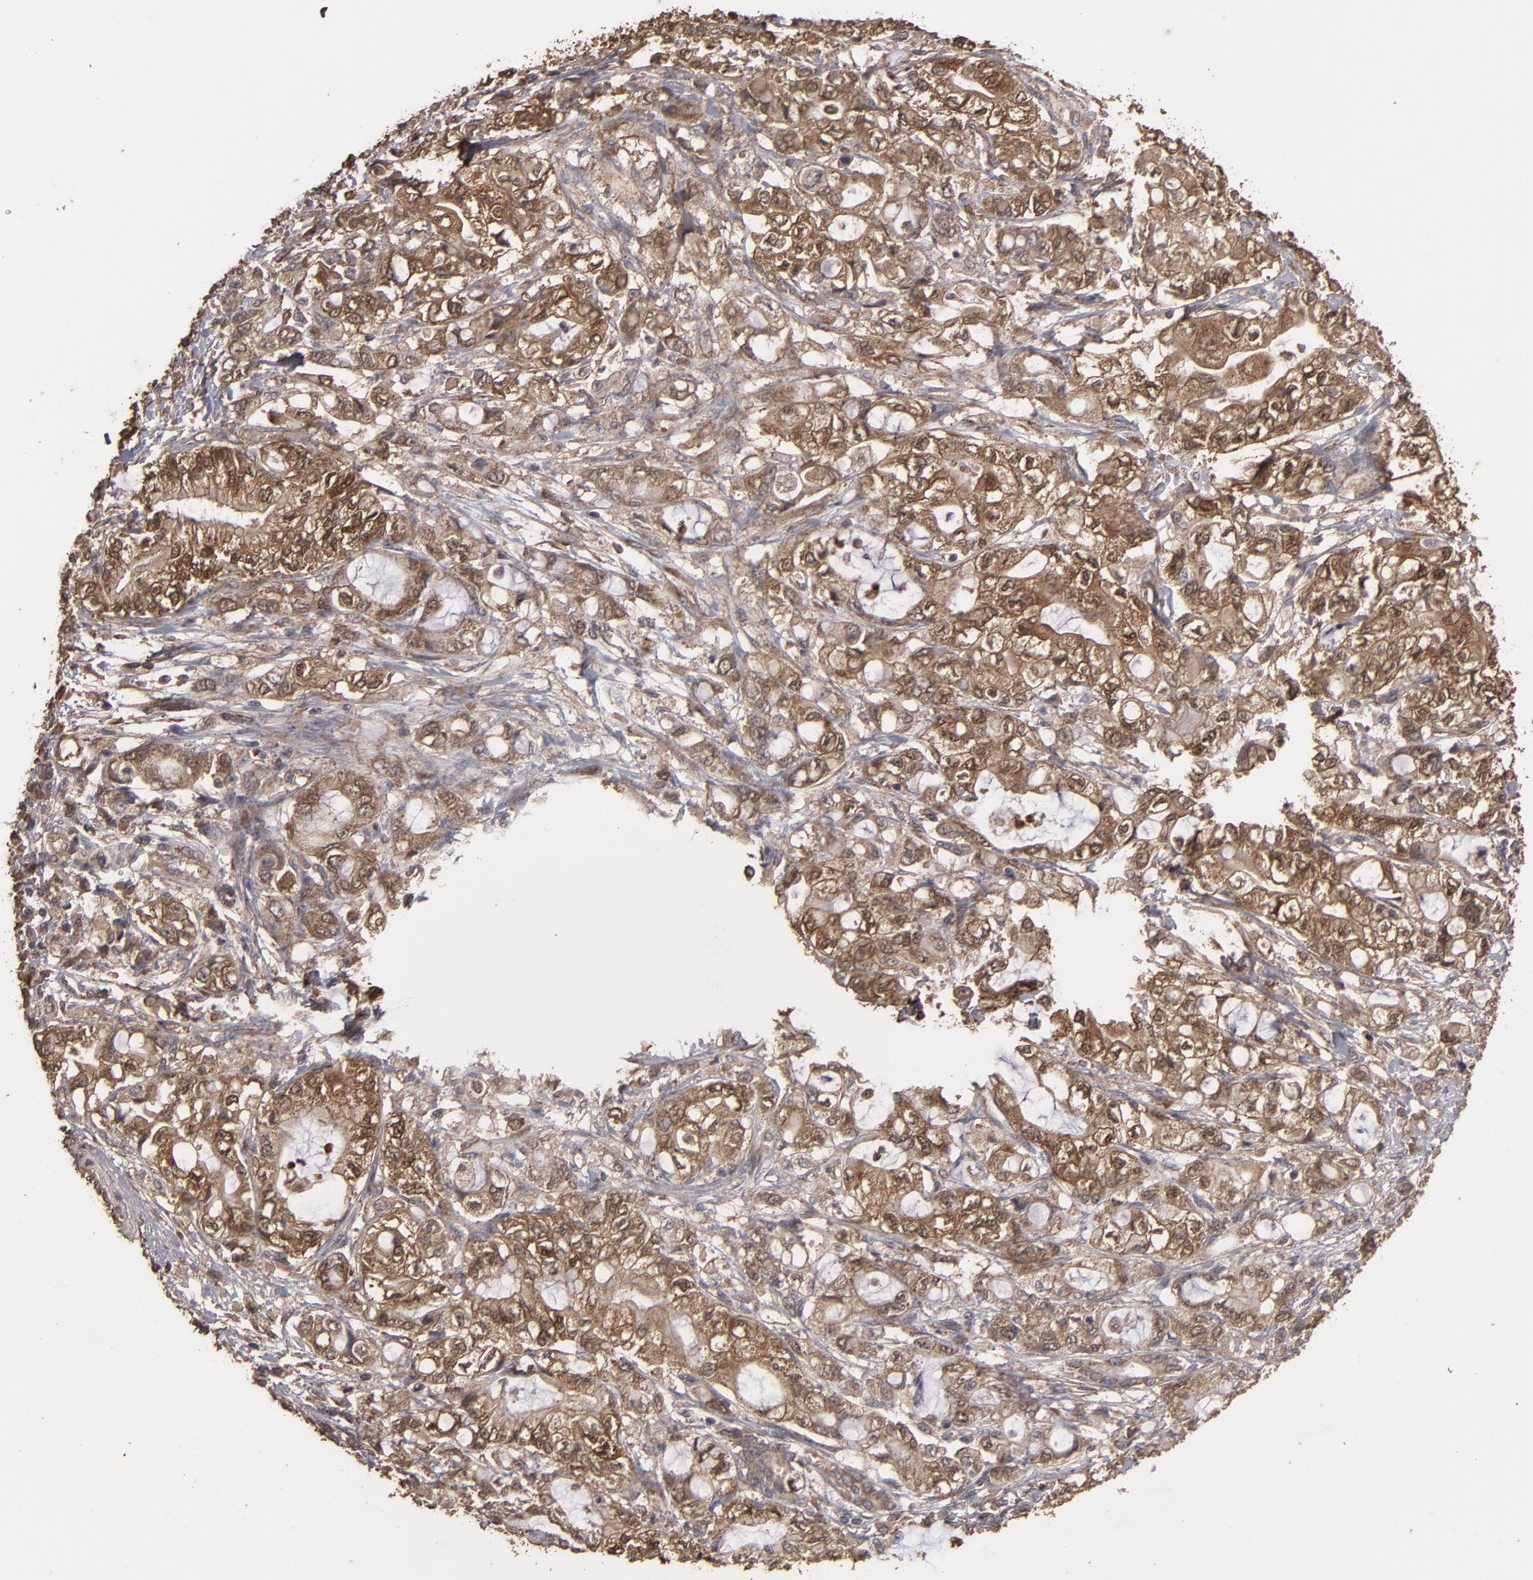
{"staining": {"intensity": "moderate", "quantity": ">75%", "location": "cytoplasmic/membranous,nuclear"}, "tissue": "pancreatic cancer", "cell_type": "Tumor cells", "image_type": "cancer", "snomed": [{"axis": "morphology", "description": "Adenocarcinoma, NOS"}, {"axis": "topography", "description": "Pancreas"}], "caption": "Moderate cytoplasmic/membranous and nuclear expression is seen in about >75% of tumor cells in pancreatic cancer.", "gene": "MMP2", "patient": {"sex": "male", "age": 79}}